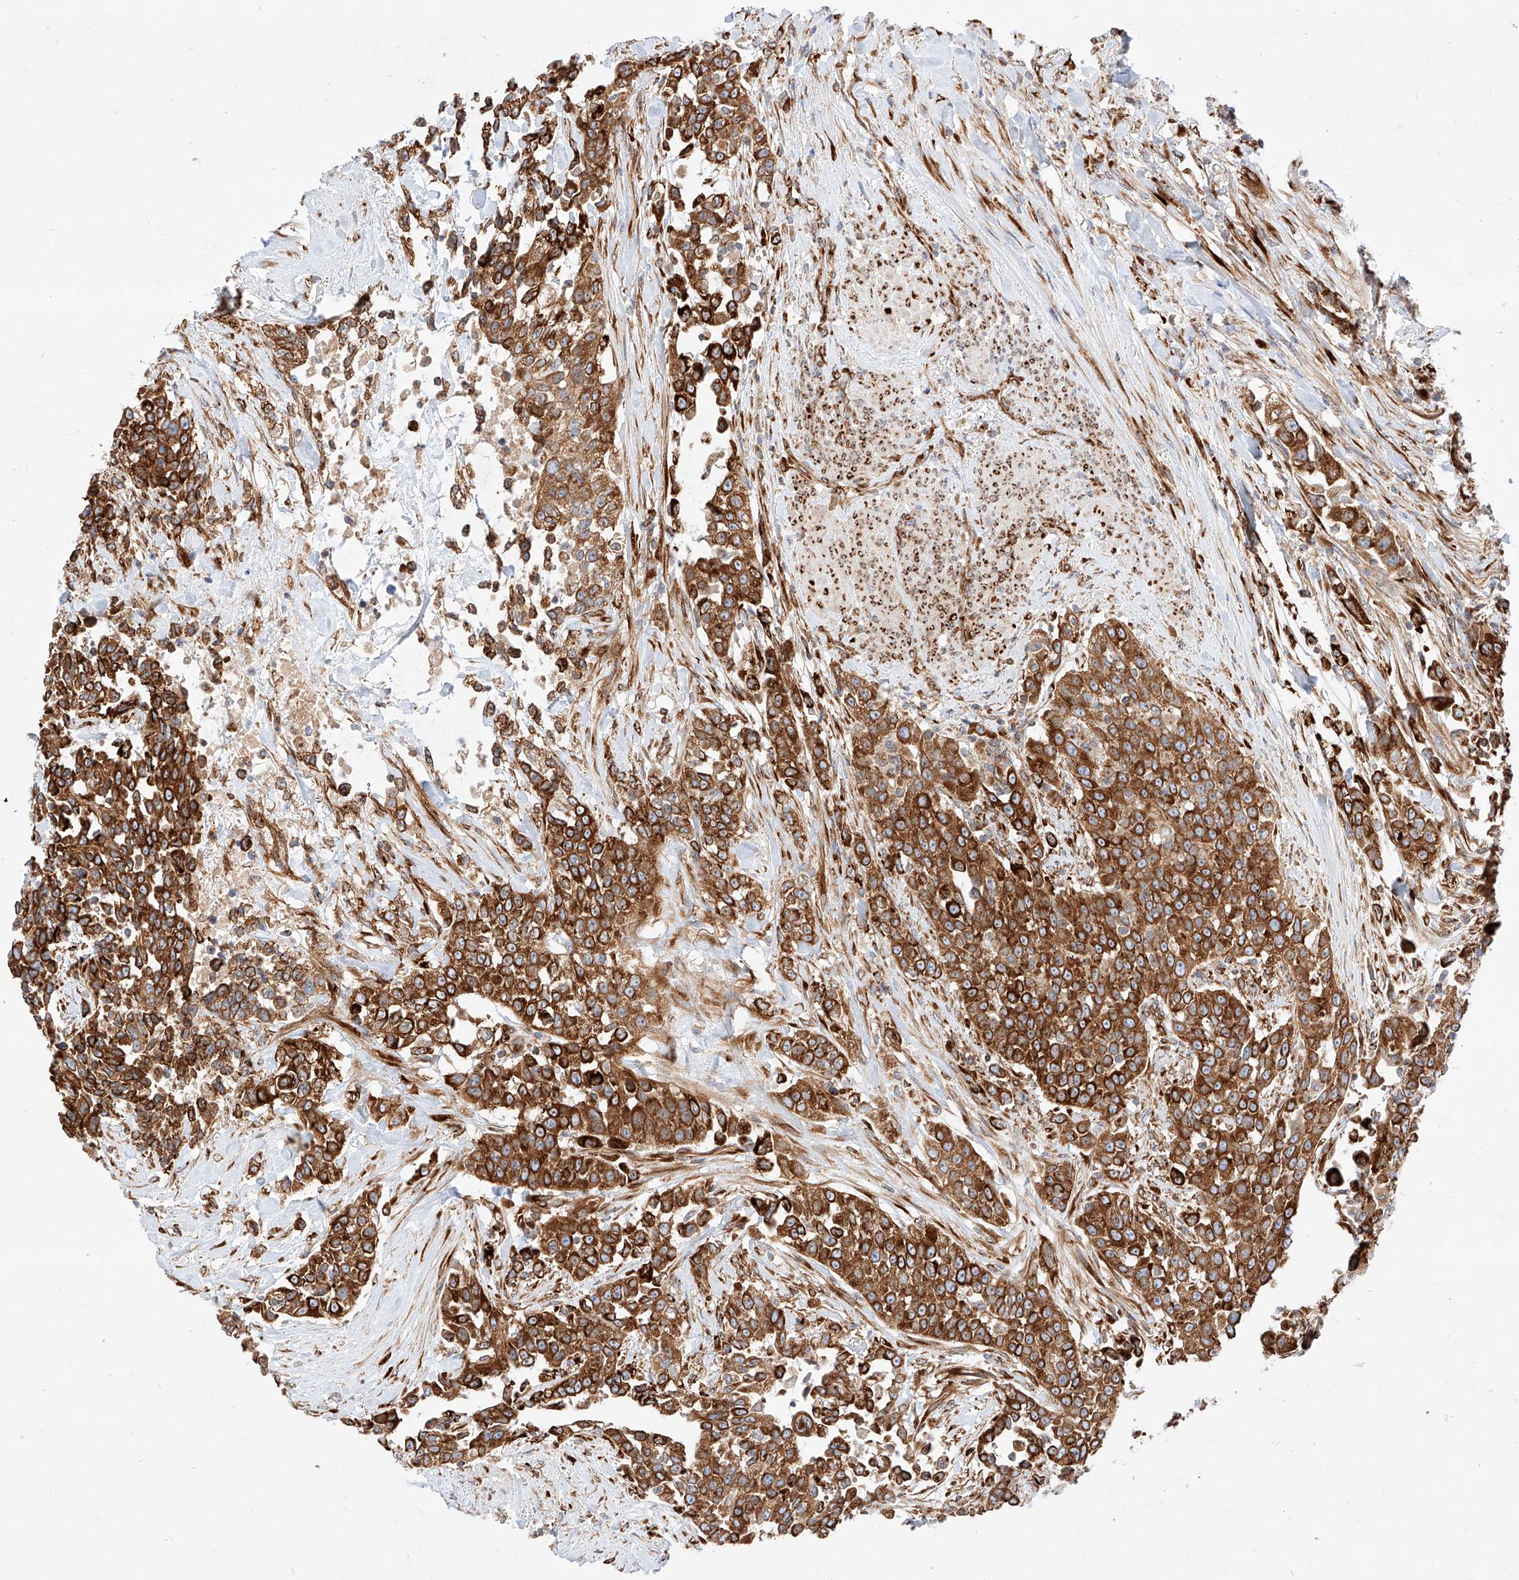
{"staining": {"intensity": "strong", "quantity": ">75%", "location": "cytoplasmic/membranous"}, "tissue": "urothelial cancer", "cell_type": "Tumor cells", "image_type": "cancer", "snomed": [{"axis": "morphology", "description": "Urothelial carcinoma, High grade"}, {"axis": "topography", "description": "Urinary bladder"}], "caption": "Tumor cells display strong cytoplasmic/membranous positivity in about >75% of cells in high-grade urothelial carcinoma.", "gene": "CSGALNACT2", "patient": {"sex": "female", "age": 80}}